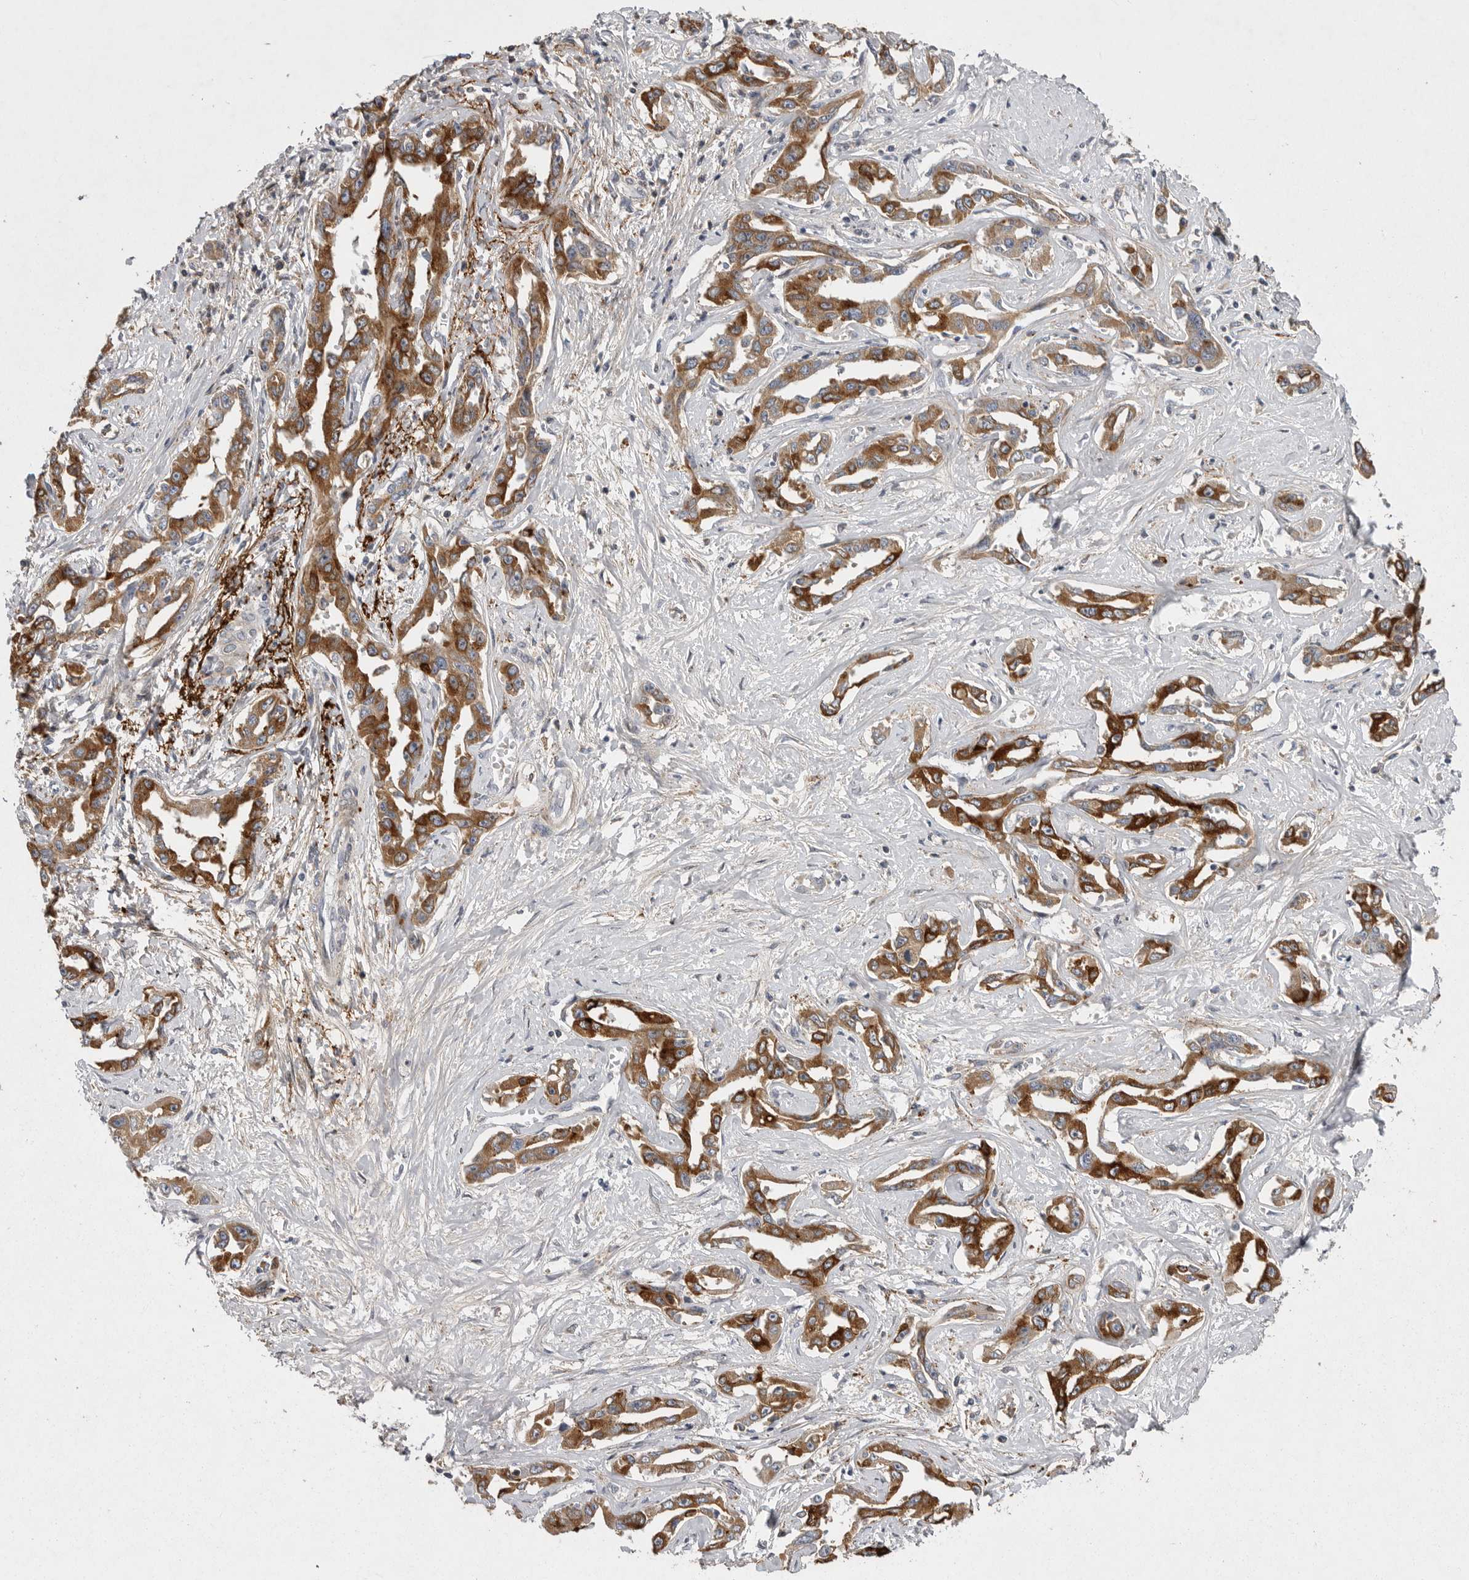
{"staining": {"intensity": "moderate", "quantity": ">75%", "location": "cytoplasmic/membranous"}, "tissue": "liver cancer", "cell_type": "Tumor cells", "image_type": "cancer", "snomed": [{"axis": "morphology", "description": "Cholangiocarcinoma"}, {"axis": "topography", "description": "Liver"}], "caption": "This is an image of IHC staining of liver cancer, which shows moderate staining in the cytoplasmic/membranous of tumor cells.", "gene": "CRP", "patient": {"sex": "male", "age": 59}}